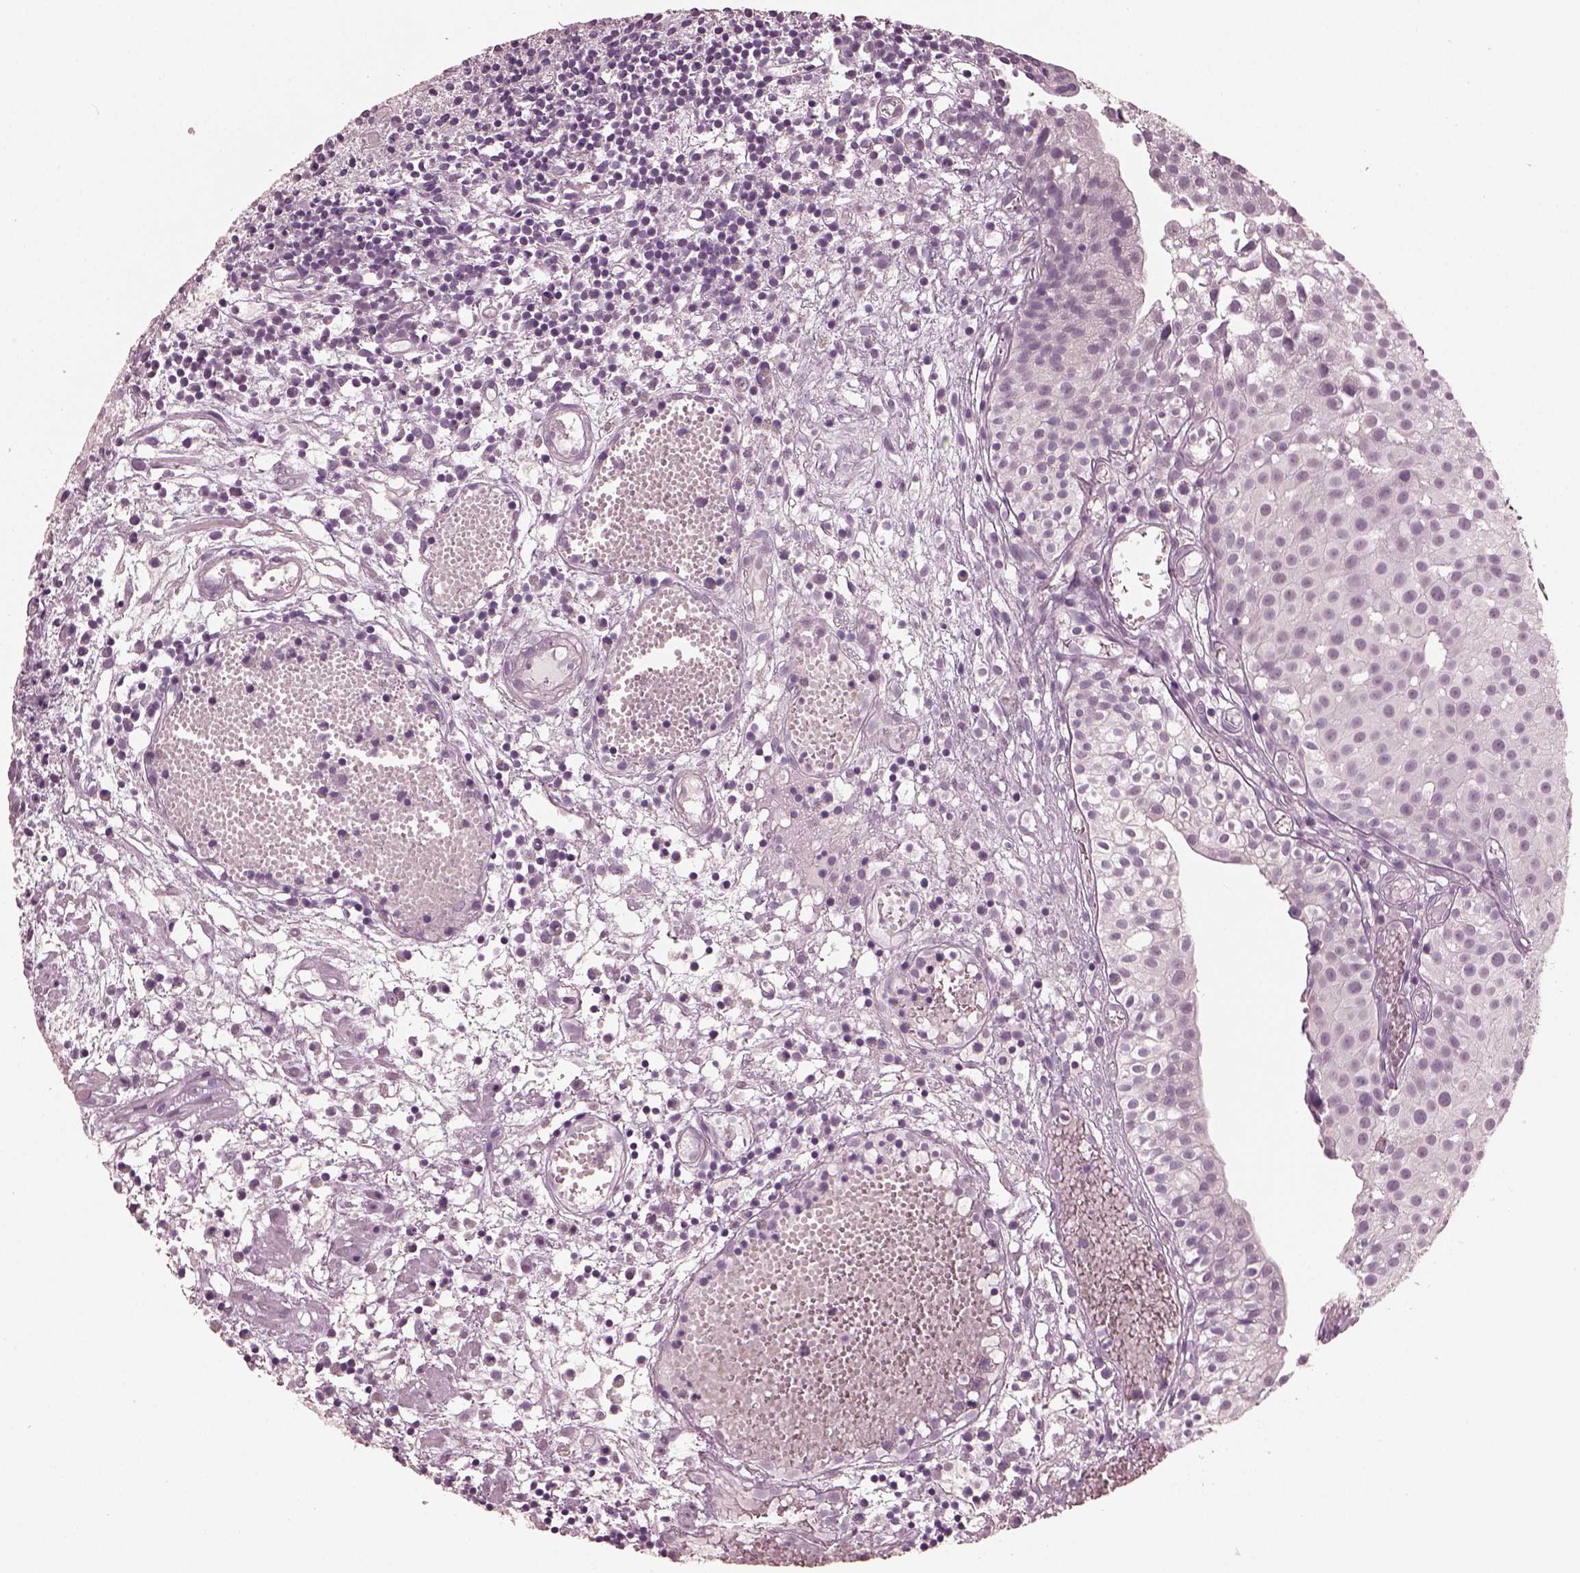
{"staining": {"intensity": "negative", "quantity": "none", "location": "none"}, "tissue": "urothelial cancer", "cell_type": "Tumor cells", "image_type": "cancer", "snomed": [{"axis": "morphology", "description": "Urothelial carcinoma, Low grade"}, {"axis": "topography", "description": "Urinary bladder"}], "caption": "Immunohistochemistry image of human urothelial carcinoma (low-grade) stained for a protein (brown), which reveals no expression in tumor cells.", "gene": "OPTC", "patient": {"sex": "male", "age": 79}}